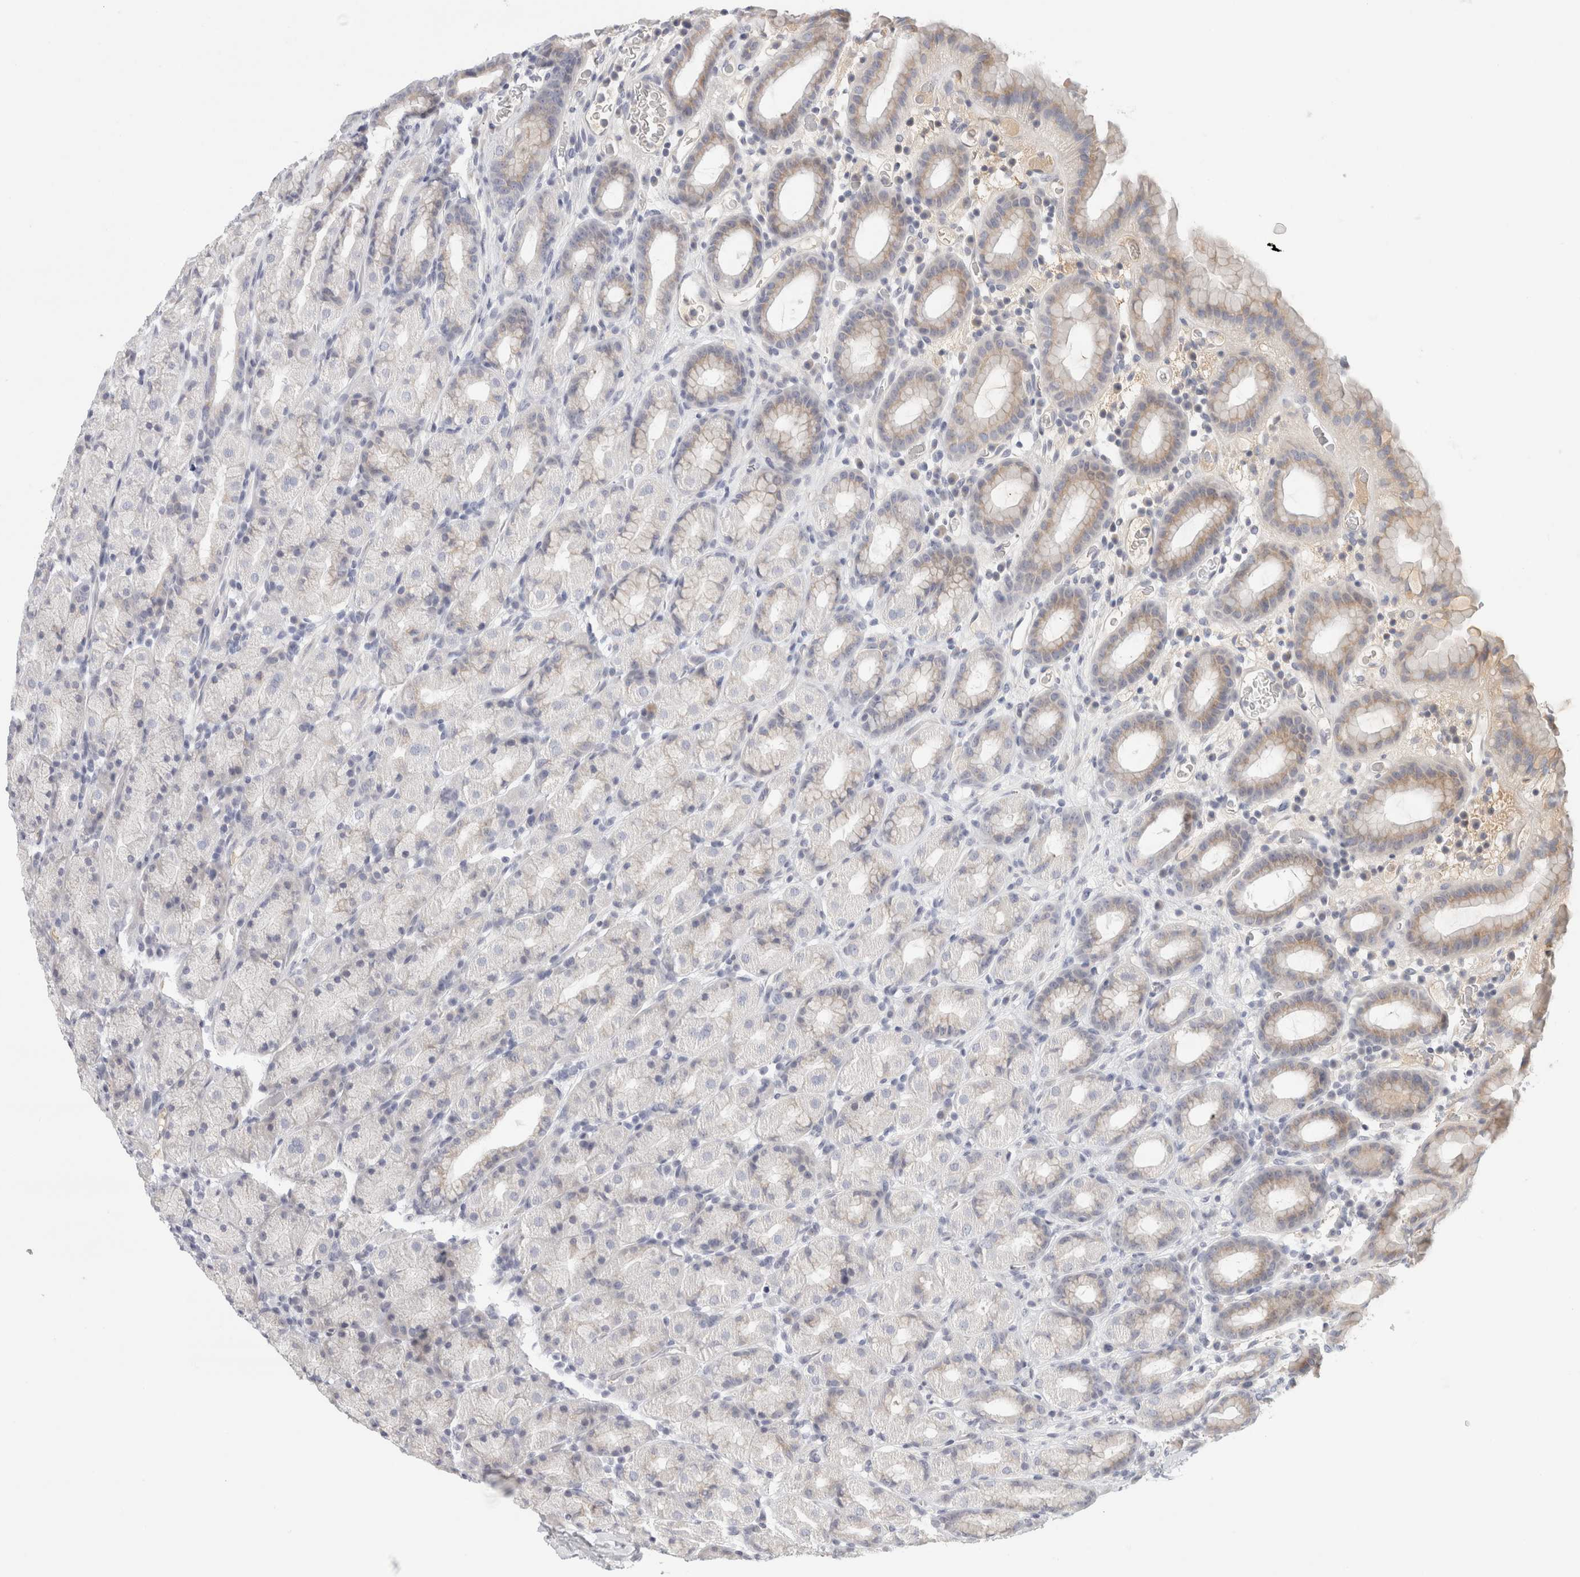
{"staining": {"intensity": "weak", "quantity": "25%-75%", "location": "cytoplasmic/membranous"}, "tissue": "stomach", "cell_type": "Glandular cells", "image_type": "normal", "snomed": [{"axis": "morphology", "description": "Normal tissue, NOS"}, {"axis": "topography", "description": "Stomach, upper"}], "caption": "Brown immunohistochemical staining in normal human stomach reveals weak cytoplasmic/membranous positivity in about 25%-75% of glandular cells.", "gene": "STK31", "patient": {"sex": "male", "age": 68}}